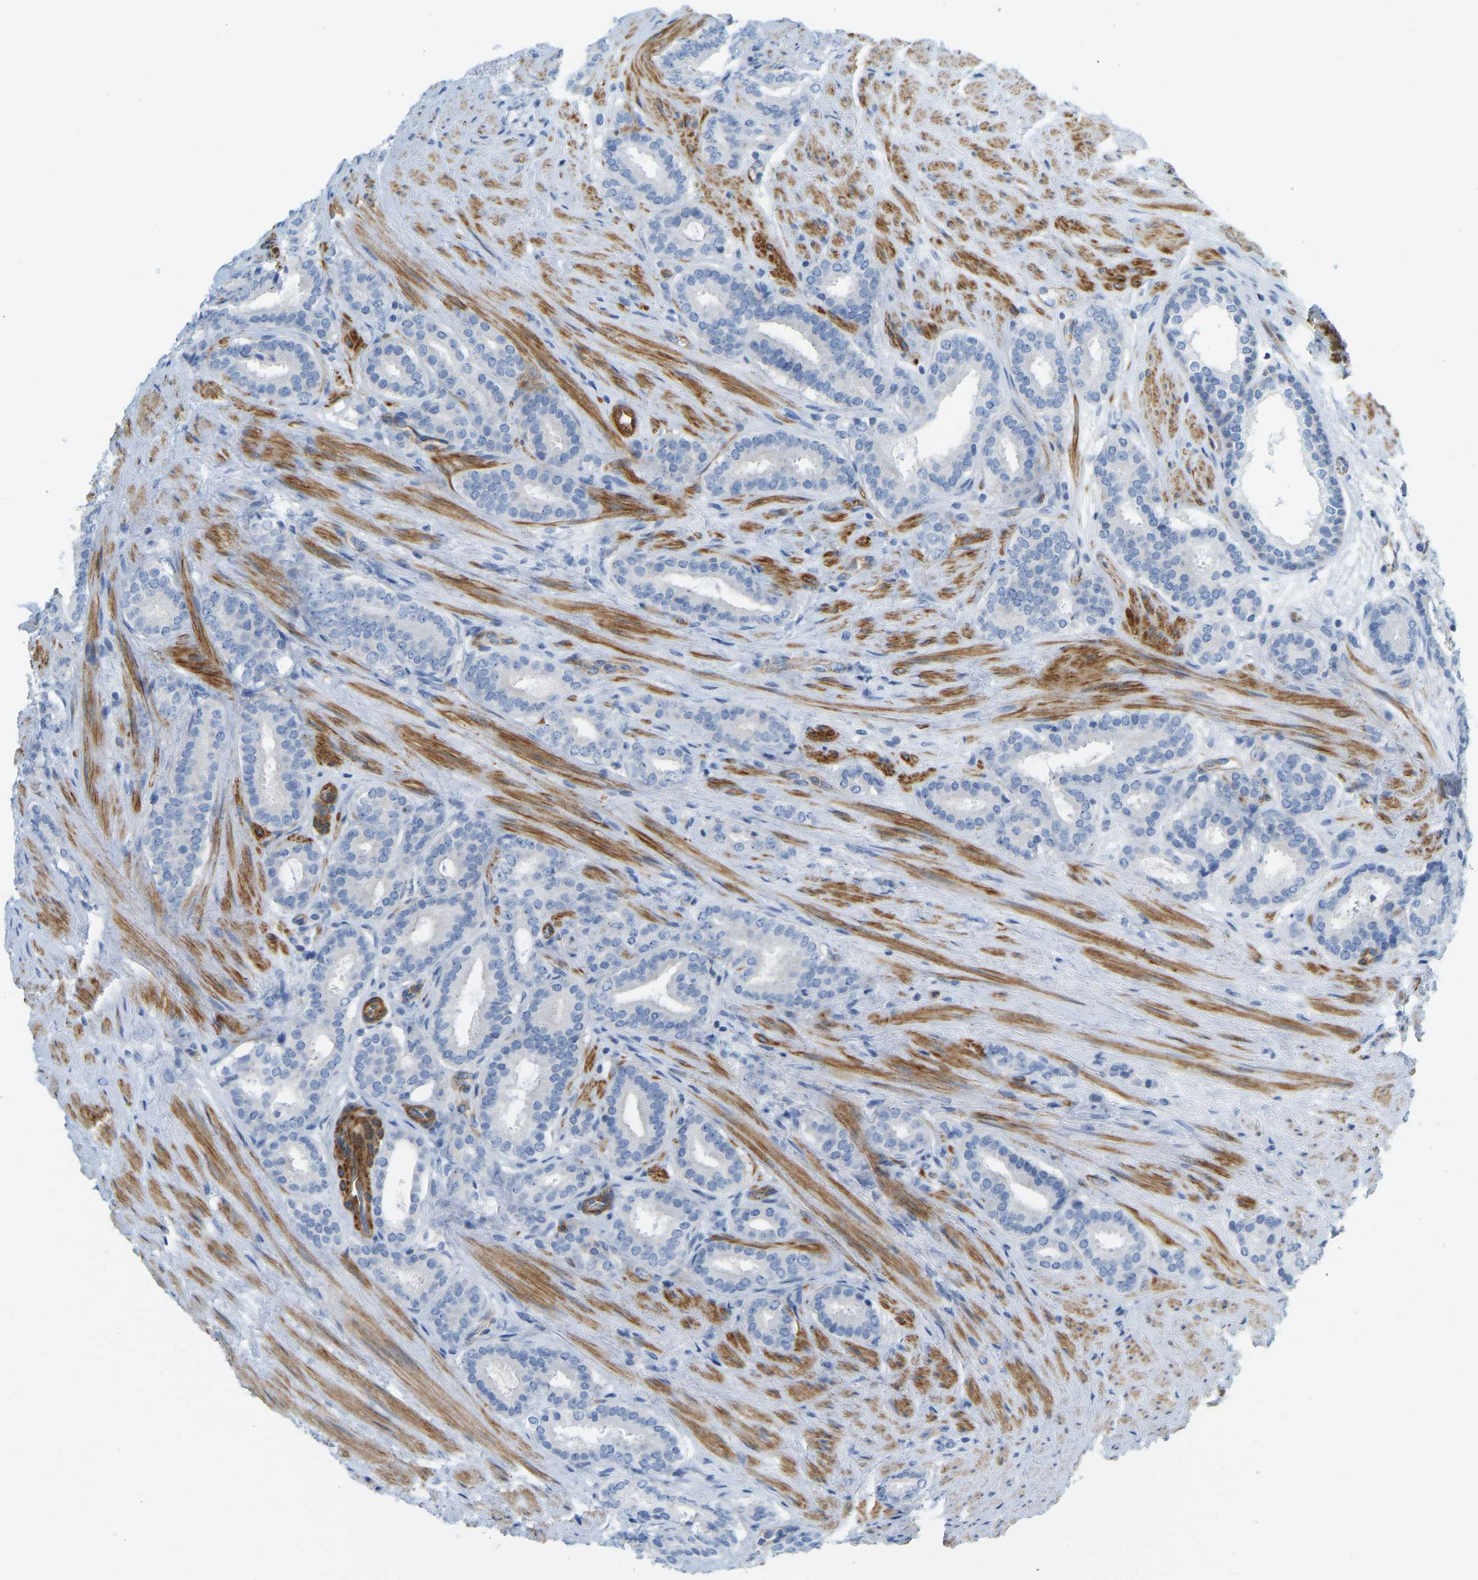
{"staining": {"intensity": "negative", "quantity": "none", "location": "none"}, "tissue": "prostate cancer", "cell_type": "Tumor cells", "image_type": "cancer", "snomed": [{"axis": "morphology", "description": "Adenocarcinoma, Low grade"}, {"axis": "topography", "description": "Prostate"}], "caption": "The IHC image has no significant staining in tumor cells of prostate cancer (low-grade adenocarcinoma) tissue.", "gene": "MYL3", "patient": {"sex": "male", "age": 69}}